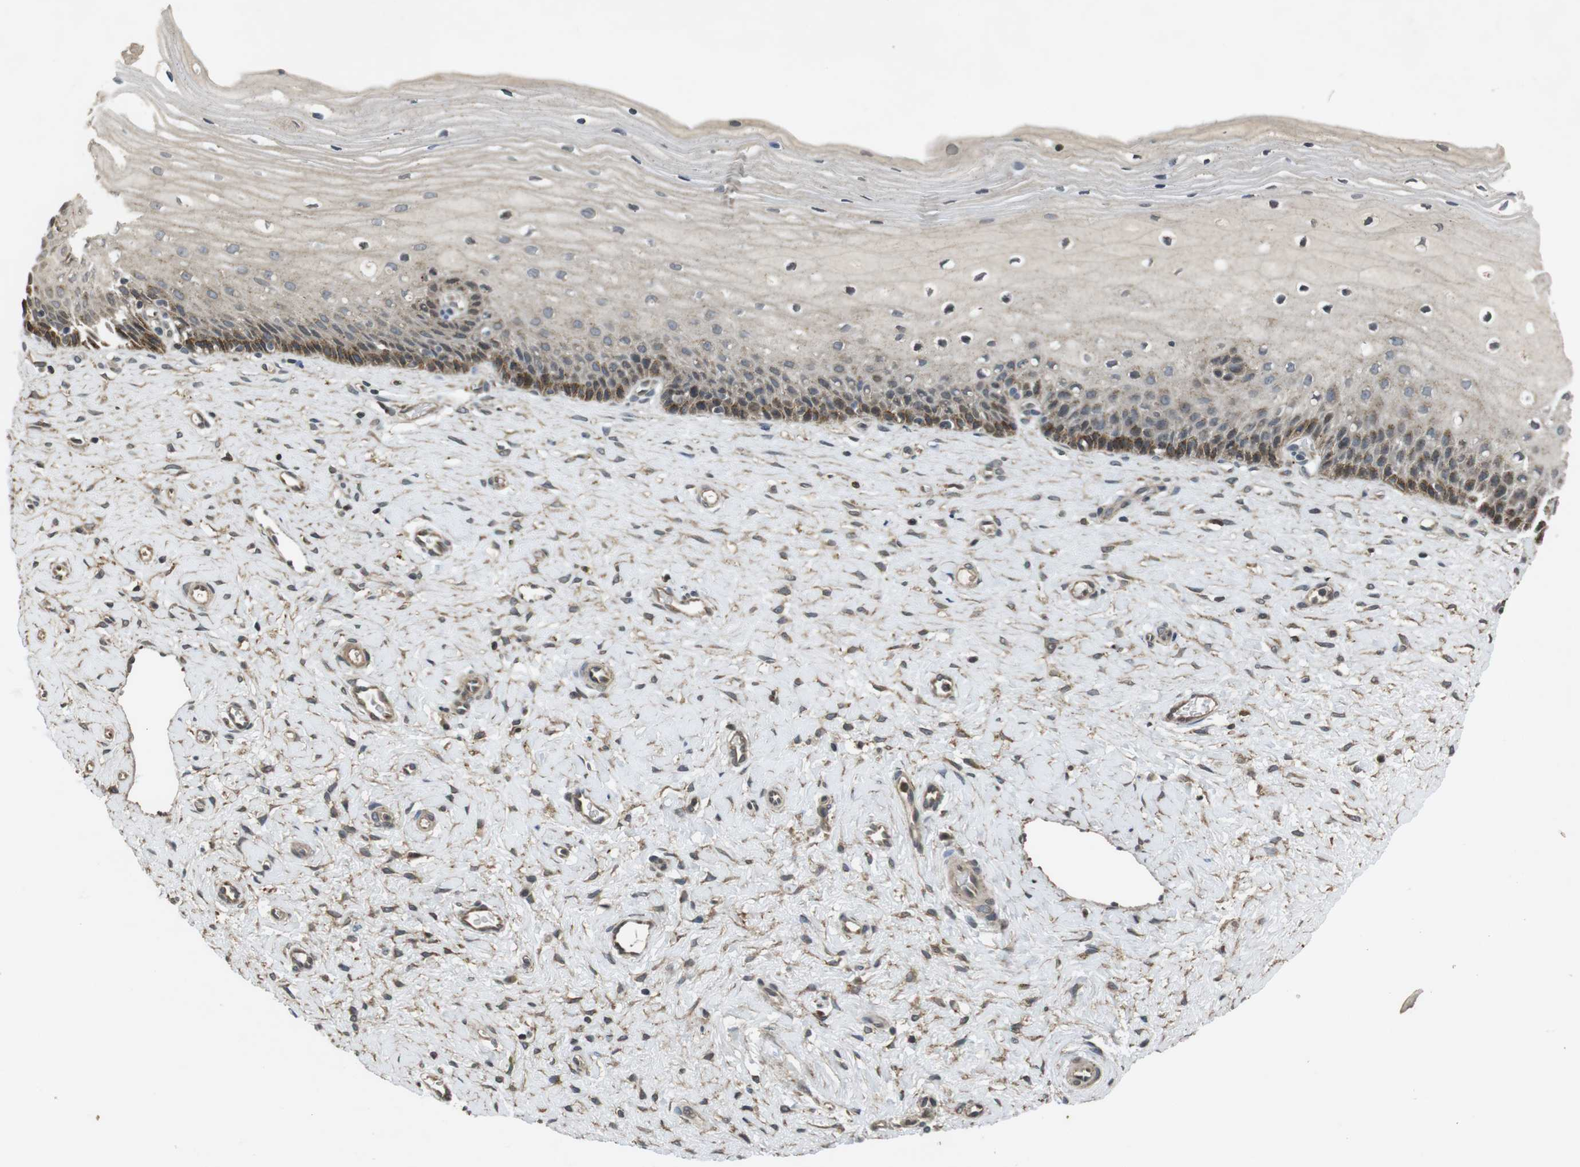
{"staining": {"intensity": "moderate", "quantity": "<25%", "location": "cytoplasmic/membranous"}, "tissue": "cervix", "cell_type": "Squamous epithelial cells", "image_type": "normal", "snomed": [{"axis": "morphology", "description": "Normal tissue, NOS"}, {"axis": "topography", "description": "Cervix"}], "caption": "Cervix stained with DAB (3,3'-diaminobenzidine) IHC exhibits low levels of moderate cytoplasmic/membranous positivity in about <25% of squamous epithelial cells.", "gene": "FZD10", "patient": {"sex": "female", "age": 39}}